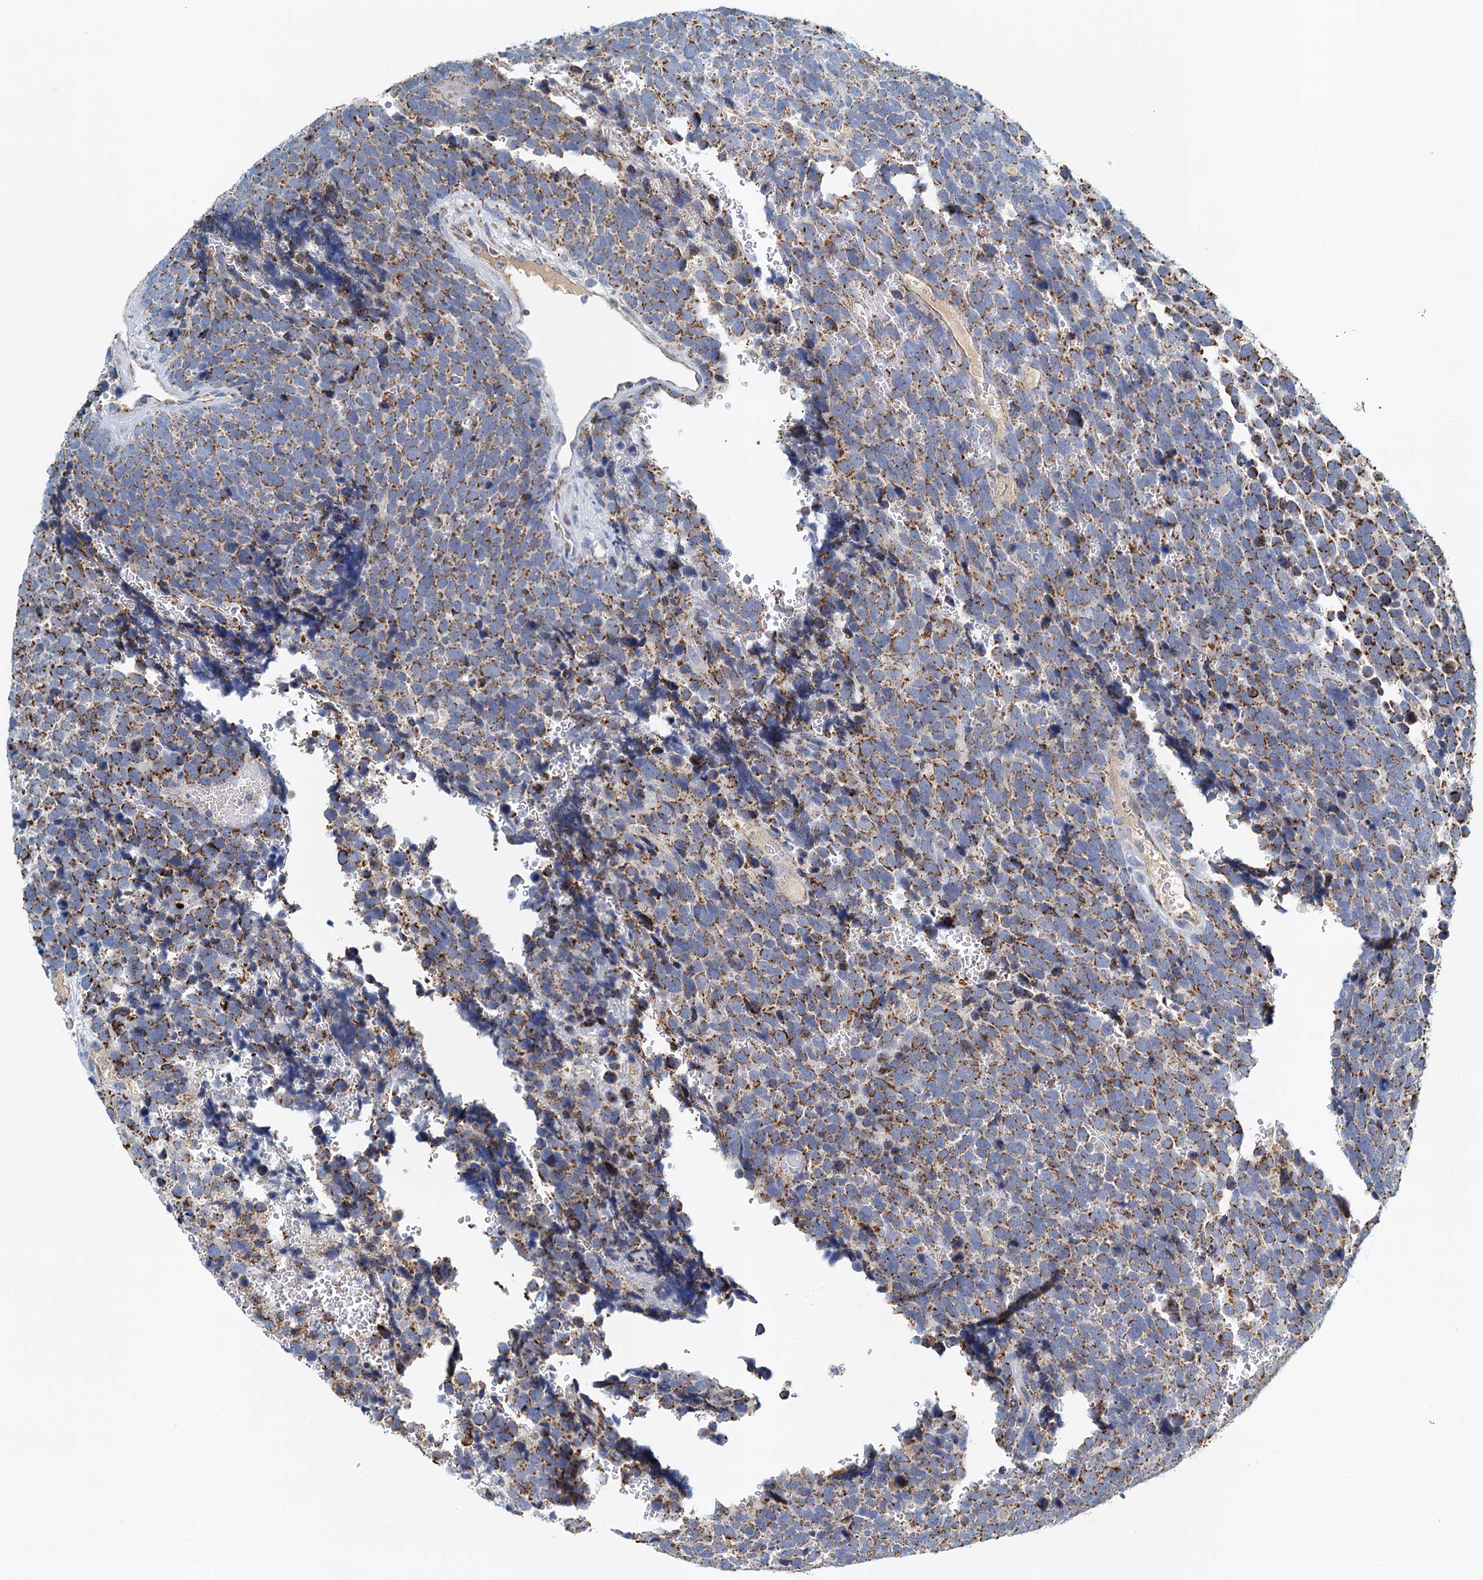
{"staining": {"intensity": "strong", "quantity": ">75%", "location": "cytoplasmic/membranous"}, "tissue": "urothelial cancer", "cell_type": "Tumor cells", "image_type": "cancer", "snomed": [{"axis": "morphology", "description": "Urothelial carcinoma, High grade"}, {"axis": "topography", "description": "Urinary bladder"}], "caption": "Immunohistochemistry (IHC) of human urothelial carcinoma (high-grade) reveals high levels of strong cytoplasmic/membranous positivity in about >75% of tumor cells.", "gene": "POC1A", "patient": {"sex": "female", "age": 82}}